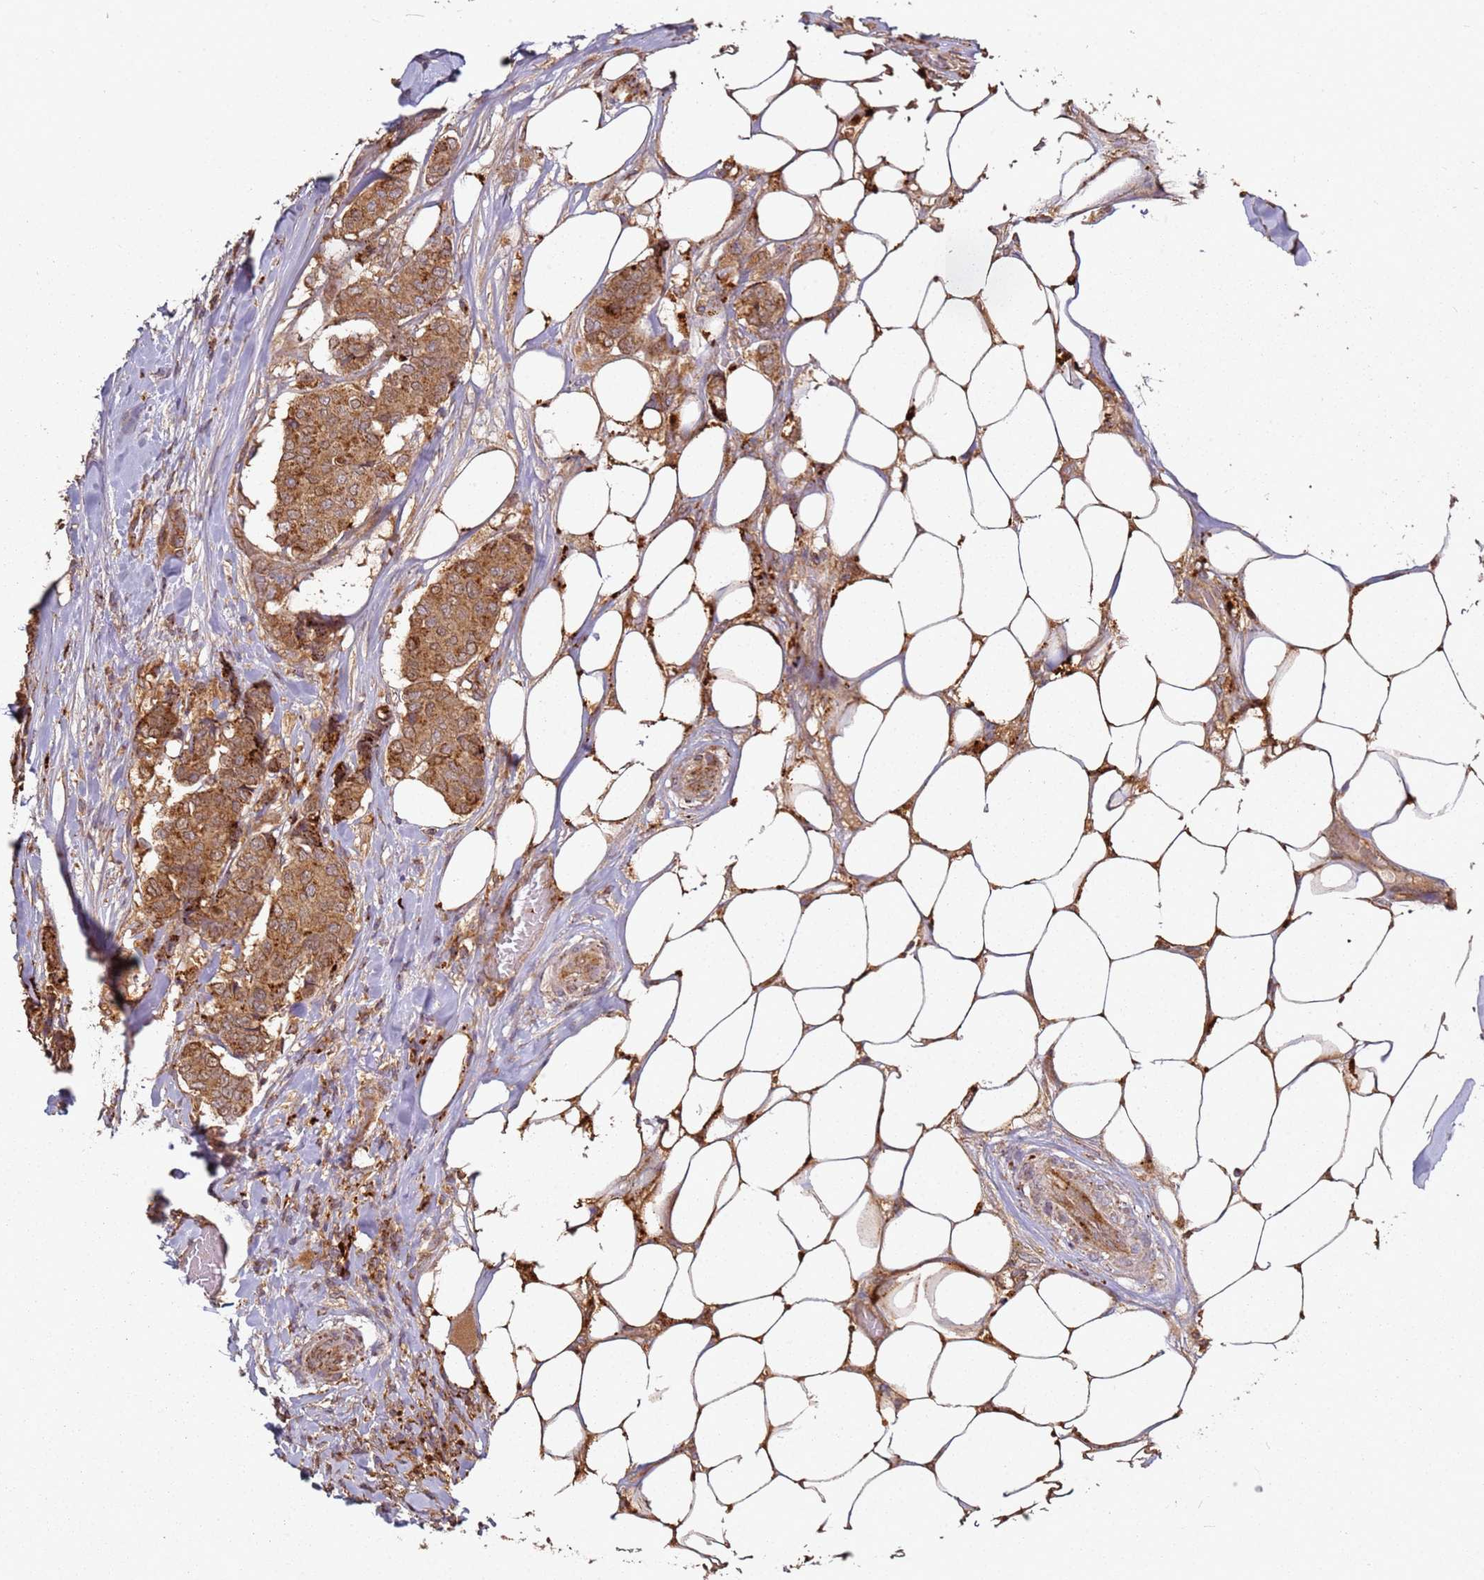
{"staining": {"intensity": "moderate", "quantity": ">75%", "location": "cytoplasmic/membranous"}, "tissue": "breast cancer", "cell_type": "Tumor cells", "image_type": "cancer", "snomed": [{"axis": "morphology", "description": "Duct carcinoma"}, {"axis": "topography", "description": "Breast"}], "caption": "IHC micrograph of neoplastic tissue: human invasive ductal carcinoma (breast) stained using immunohistochemistry displays medium levels of moderate protein expression localized specifically in the cytoplasmic/membranous of tumor cells, appearing as a cytoplasmic/membranous brown color.", "gene": "SCGB2B2", "patient": {"sex": "female", "age": 75}}